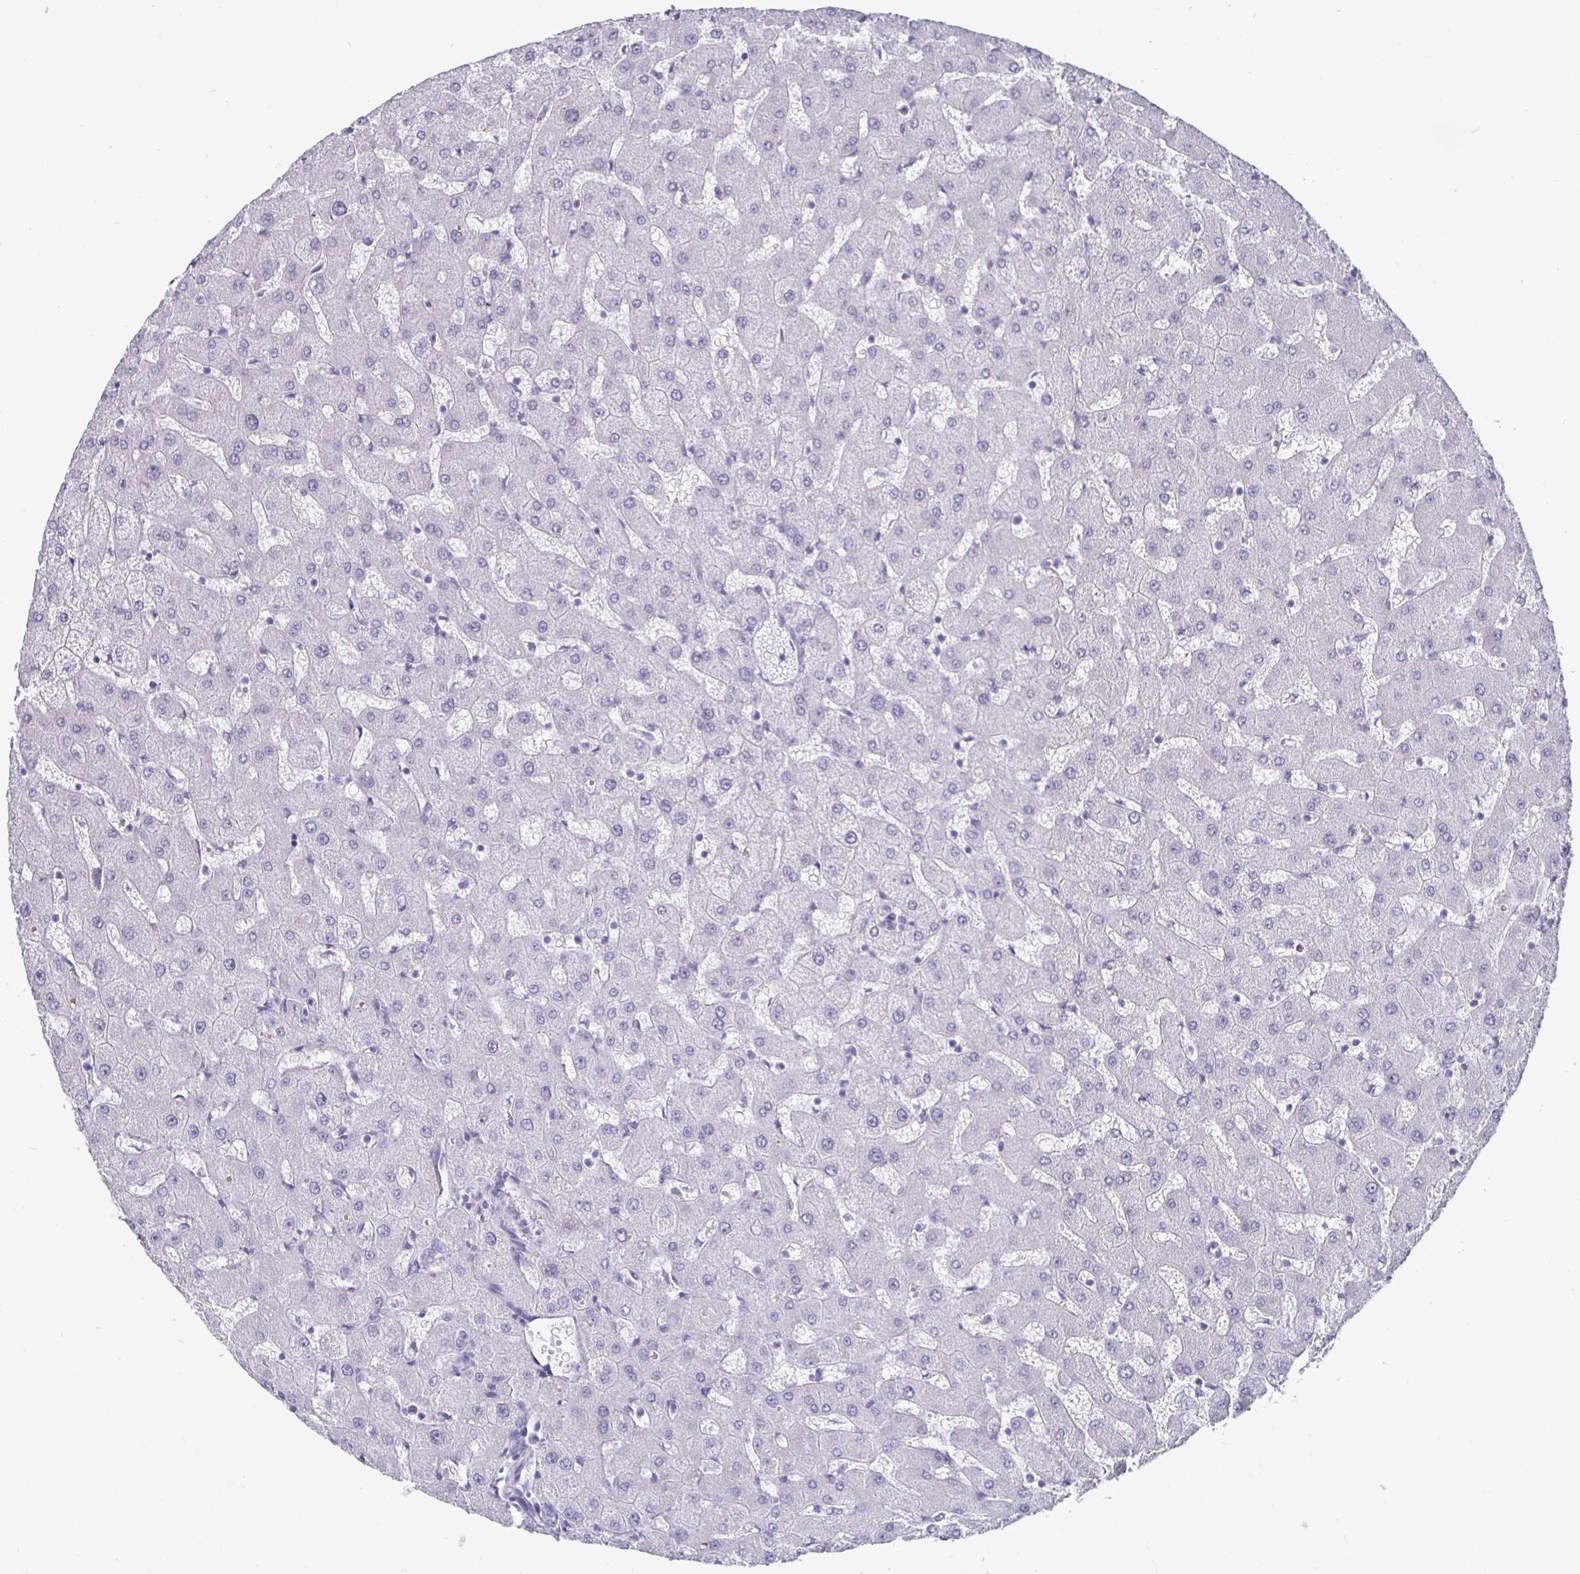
{"staining": {"intensity": "negative", "quantity": "none", "location": "none"}, "tissue": "liver", "cell_type": "Cholangiocytes", "image_type": "normal", "snomed": [{"axis": "morphology", "description": "Normal tissue, NOS"}, {"axis": "topography", "description": "Liver"}], "caption": "IHC photomicrograph of unremarkable human liver stained for a protein (brown), which reveals no staining in cholangiocytes.", "gene": "OOSP2", "patient": {"sex": "female", "age": 63}}